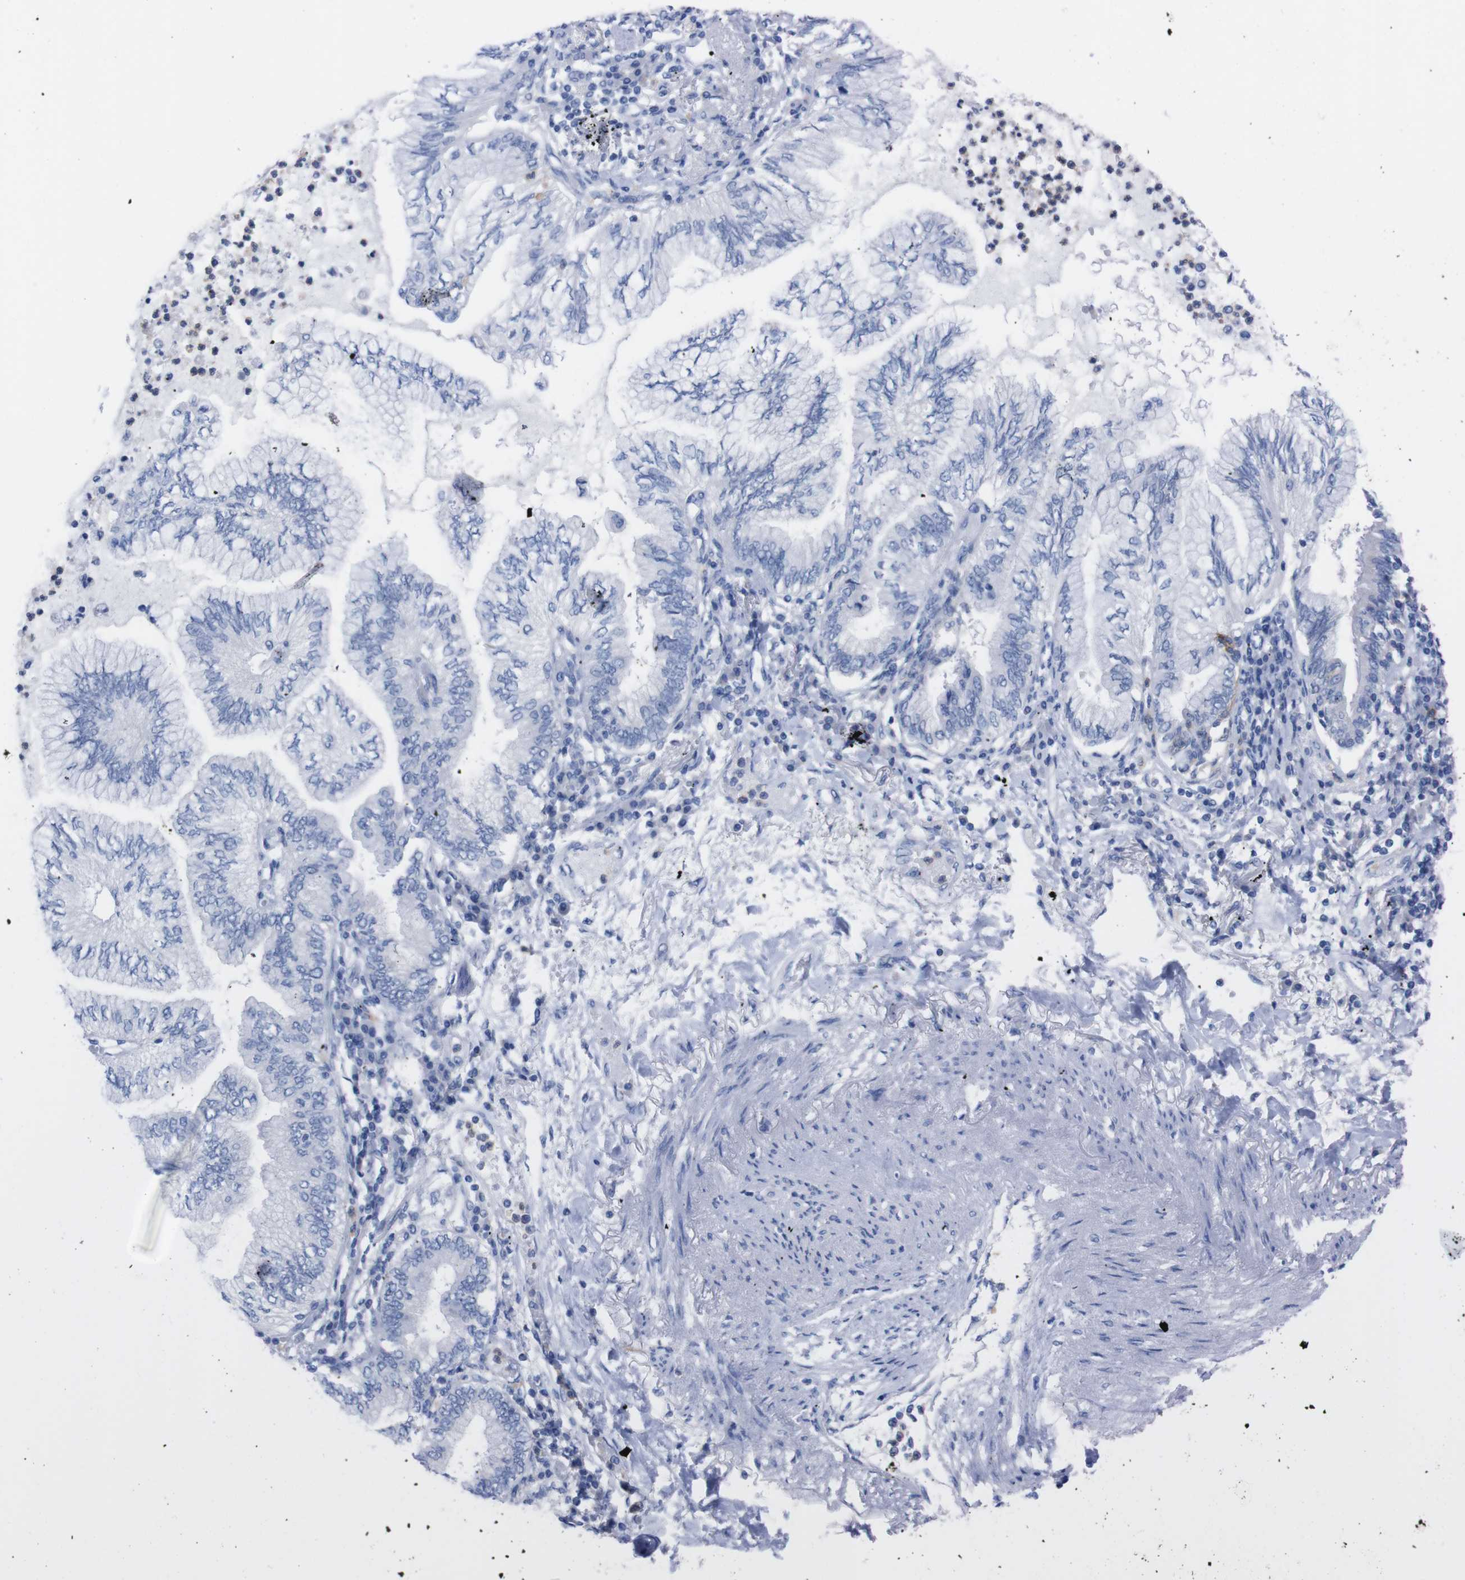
{"staining": {"intensity": "negative", "quantity": "none", "location": "none"}, "tissue": "lung cancer", "cell_type": "Tumor cells", "image_type": "cancer", "snomed": [{"axis": "morphology", "description": "Normal tissue, NOS"}, {"axis": "morphology", "description": "Adenocarcinoma, NOS"}, {"axis": "topography", "description": "Bronchus"}, {"axis": "topography", "description": "Lung"}], "caption": "There is no significant positivity in tumor cells of lung cancer (adenocarcinoma). (Brightfield microscopy of DAB (3,3'-diaminobenzidine) immunohistochemistry at high magnification).", "gene": "TMEM243", "patient": {"sex": "female", "age": 70}}